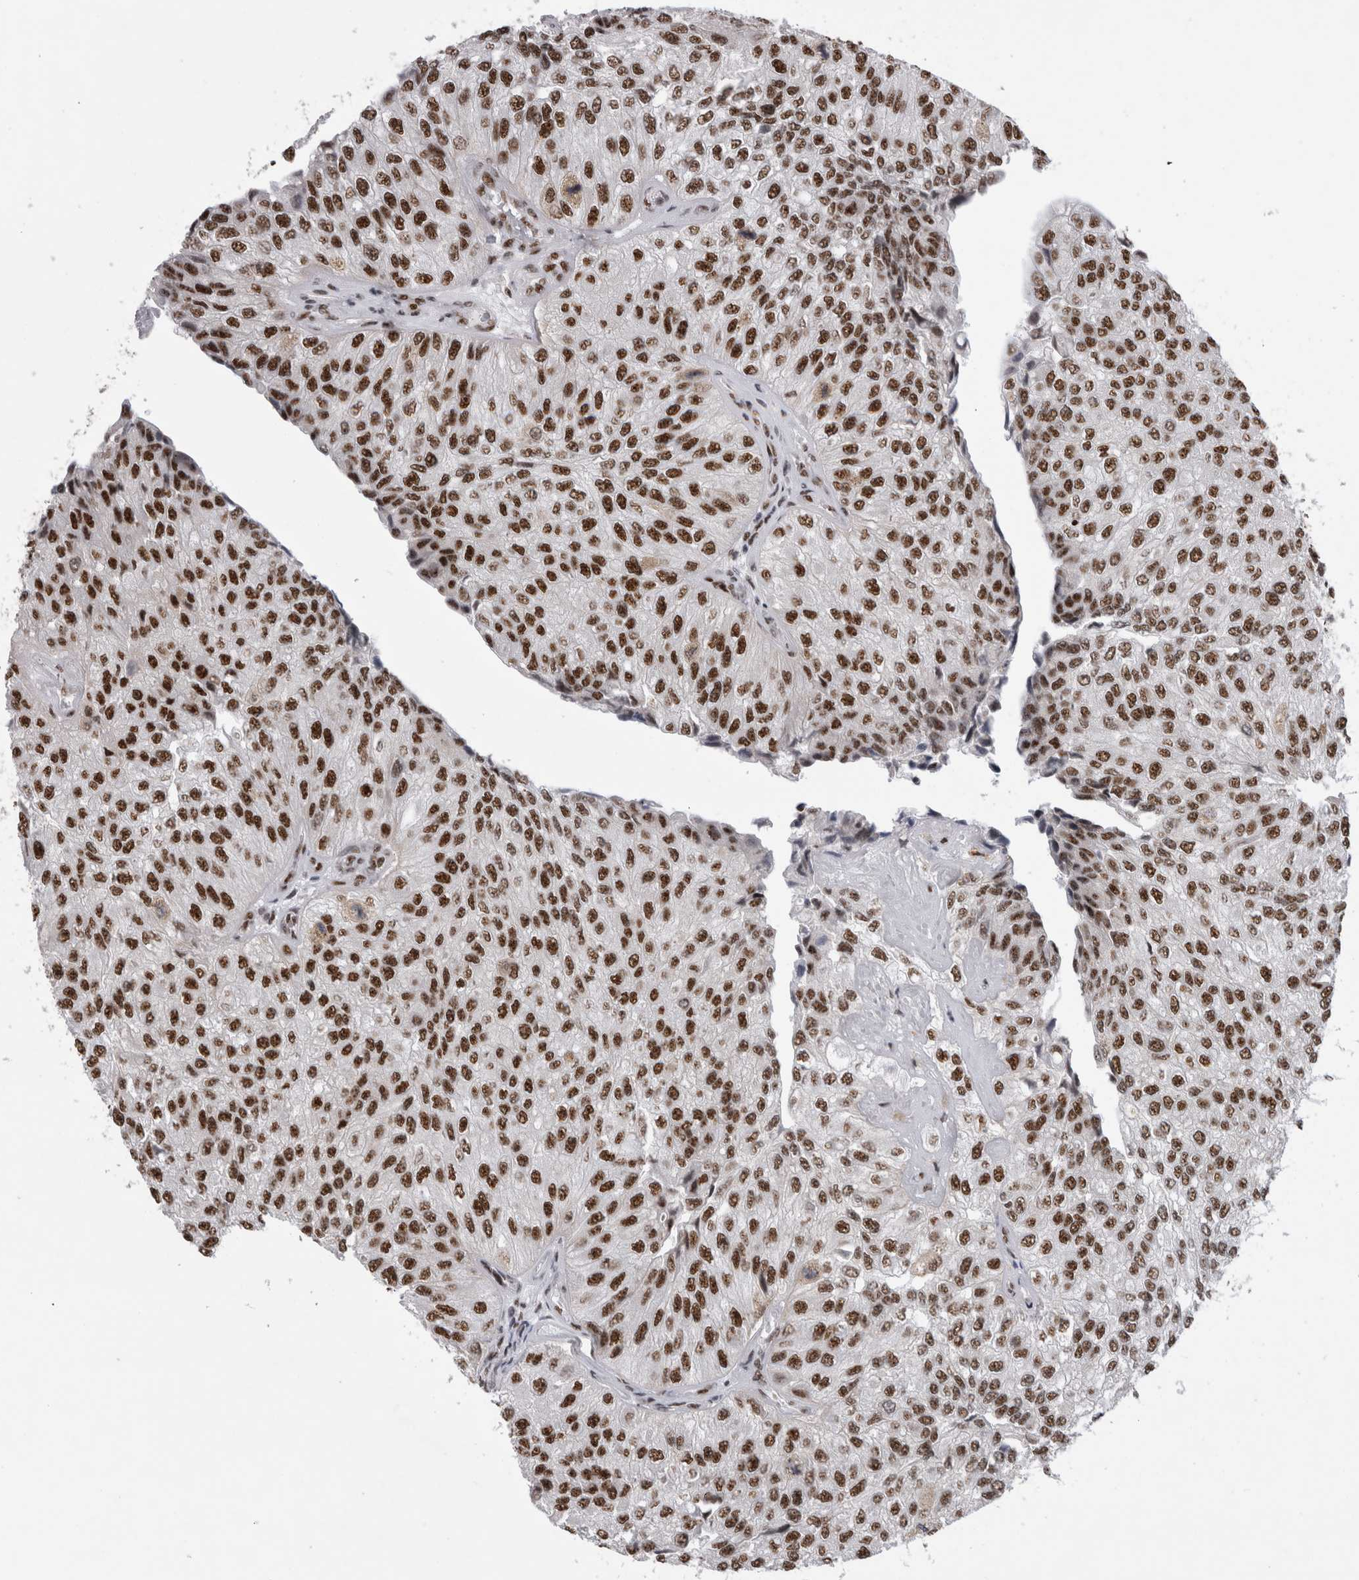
{"staining": {"intensity": "strong", "quantity": ">75%", "location": "nuclear"}, "tissue": "urothelial cancer", "cell_type": "Tumor cells", "image_type": "cancer", "snomed": [{"axis": "morphology", "description": "Urothelial carcinoma, High grade"}, {"axis": "topography", "description": "Kidney"}, {"axis": "topography", "description": "Urinary bladder"}], "caption": "Tumor cells show high levels of strong nuclear expression in approximately >75% of cells in urothelial carcinoma (high-grade).", "gene": "CDK11A", "patient": {"sex": "male", "age": 77}}